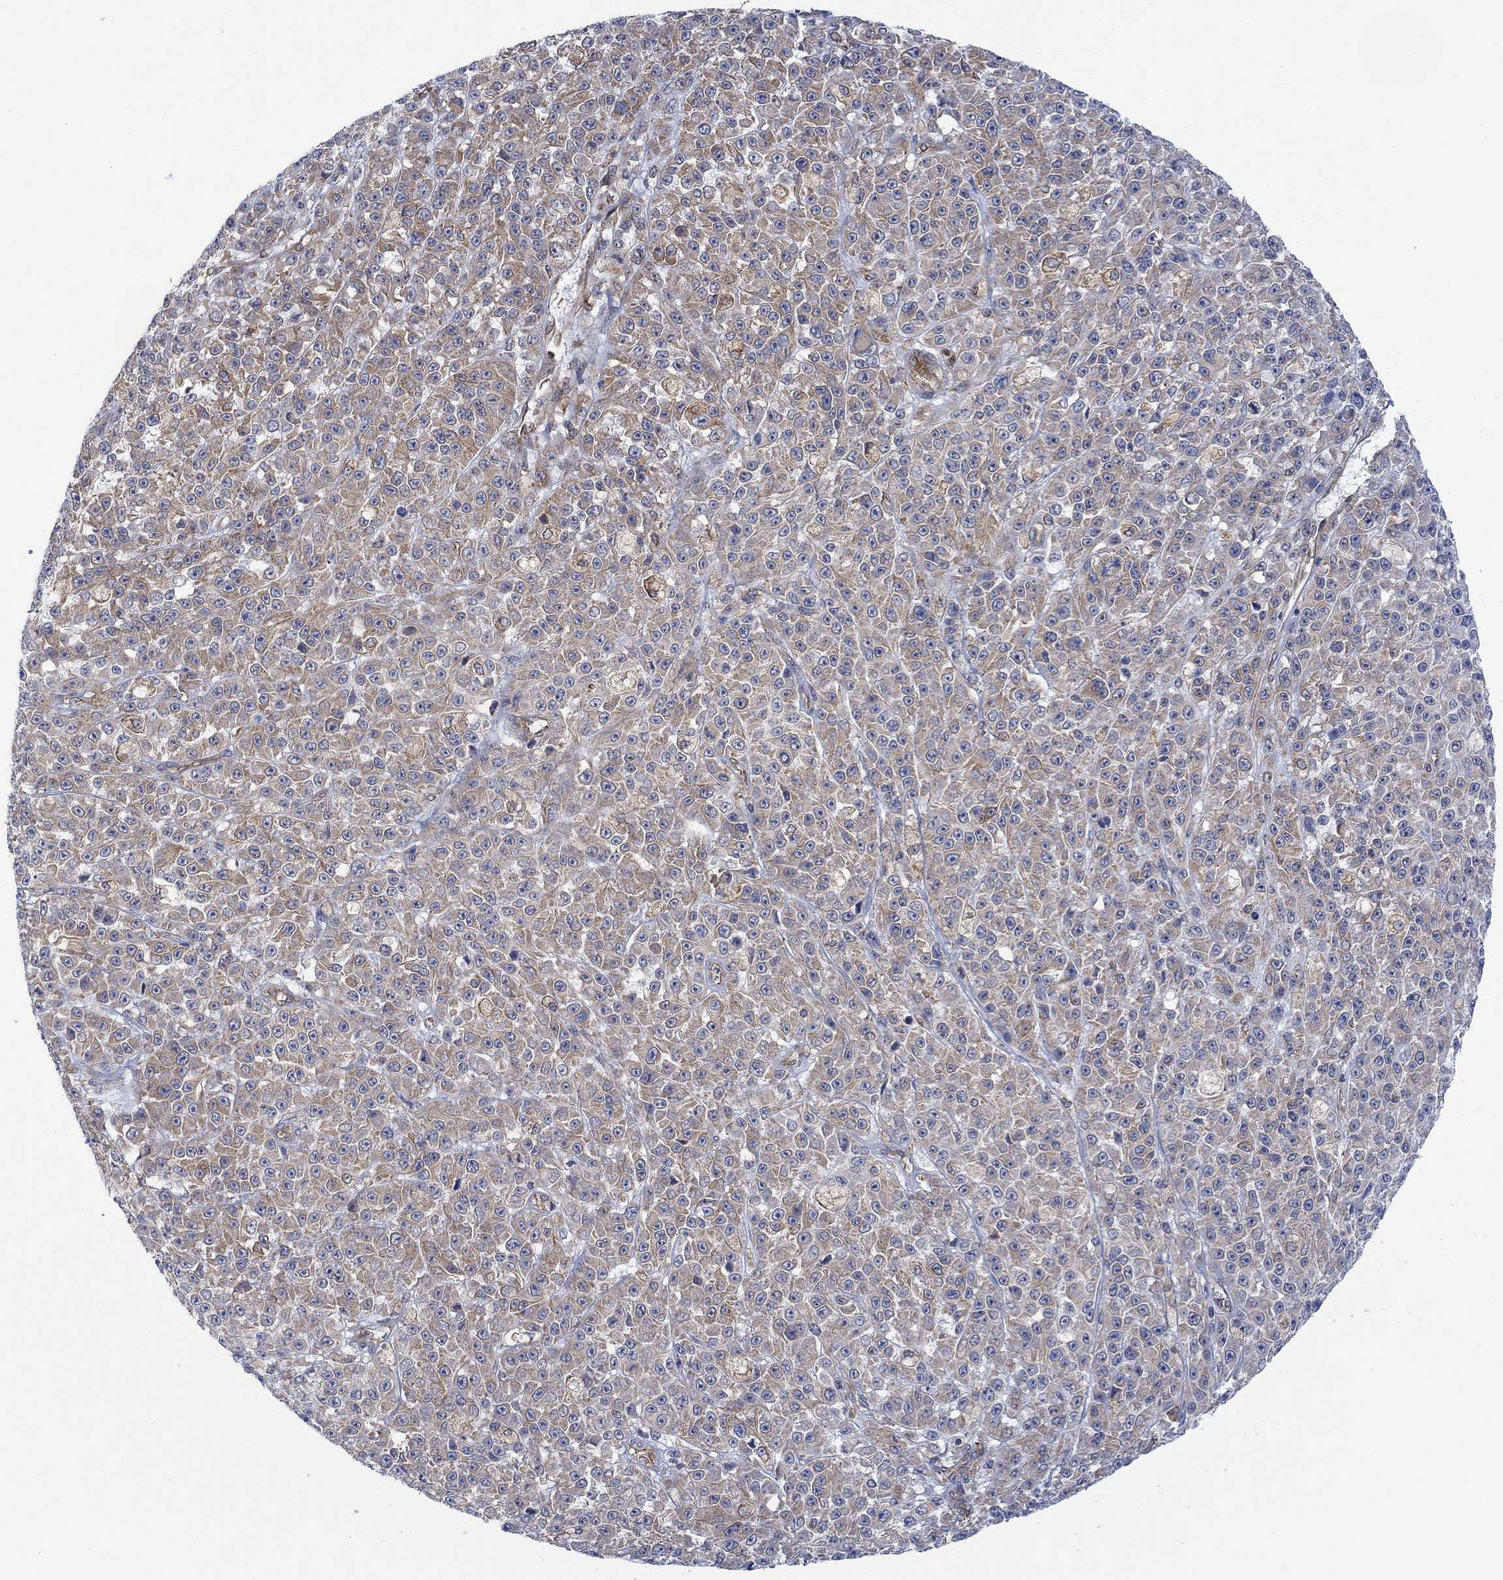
{"staining": {"intensity": "weak", "quantity": "25%-75%", "location": "cytoplasmic/membranous"}, "tissue": "melanoma", "cell_type": "Tumor cells", "image_type": "cancer", "snomed": [{"axis": "morphology", "description": "Malignant melanoma, NOS"}, {"axis": "topography", "description": "Skin"}], "caption": "A photomicrograph showing weak cytoplasmic/membranous positivity in approximately 25%-75% of tumor cells in malignant melanoma, as visualized by brown immunohistochemical staining.", "gene": "GBP5", "patient": {"sex": "female", "age": 58}}